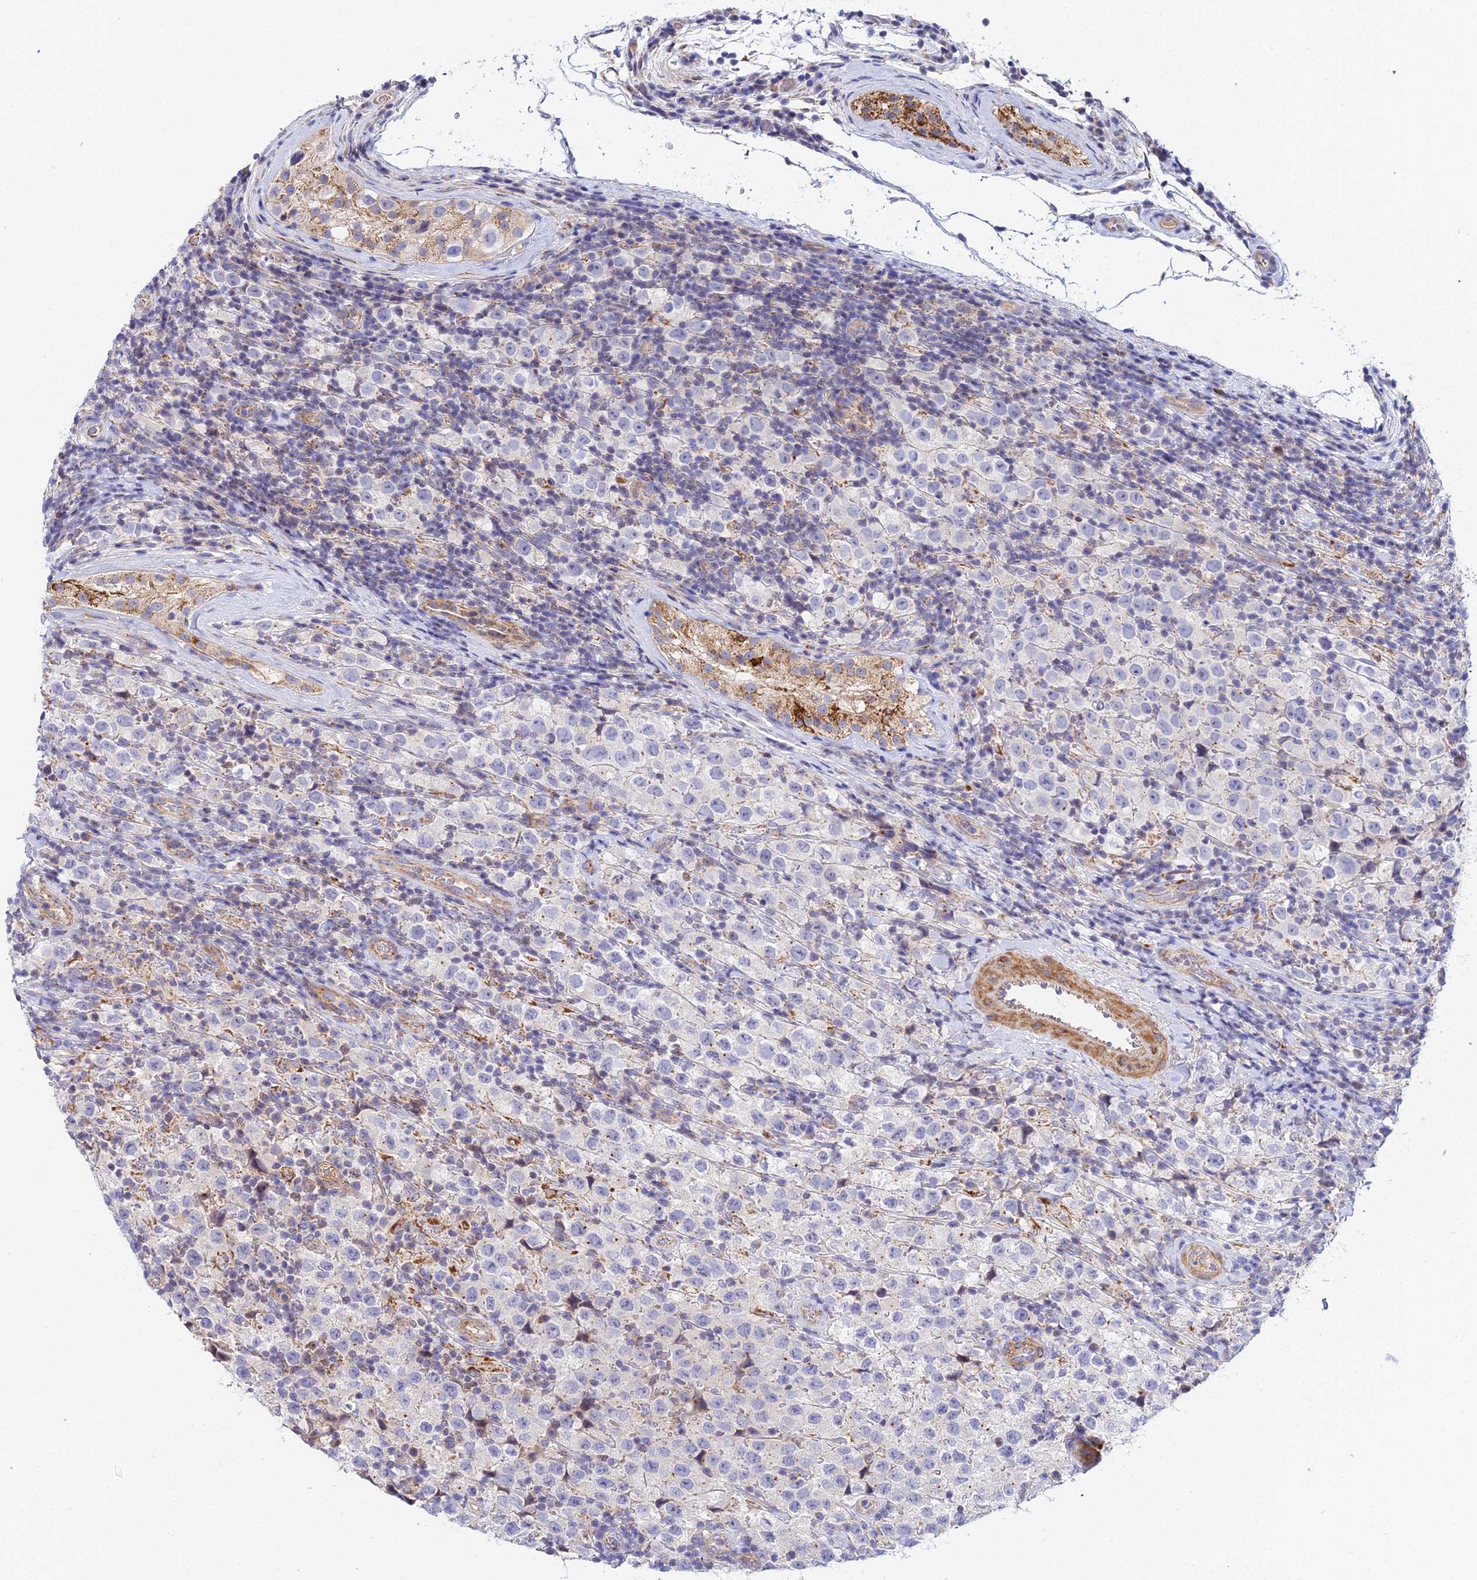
{"staining": {"intensity": "negative", "quantity": "none", "location": "none"}, "tissue": "testis cancer", "cell_type": "Tumor cells", "image_type": "cancer", "snomed": [{"axis": "morphology", "description": "Seminoma, NOS"}, {"axis": "morphology", "description": "Carcinoma, Embryonal, NOS"}, {"axis": "topography", "description": "Testis"}], "caption": "Immunohistochemistry (IHC) micrograph of neoplastic tissue: testis cancer (embryonal carcinoma) stained with DAB (3,3'-diaminobenzidine) demonstrates no significant protein expression in tumor cells.", "gene": "ACOT2", "patient": {"sex": "male", "age": 41}}